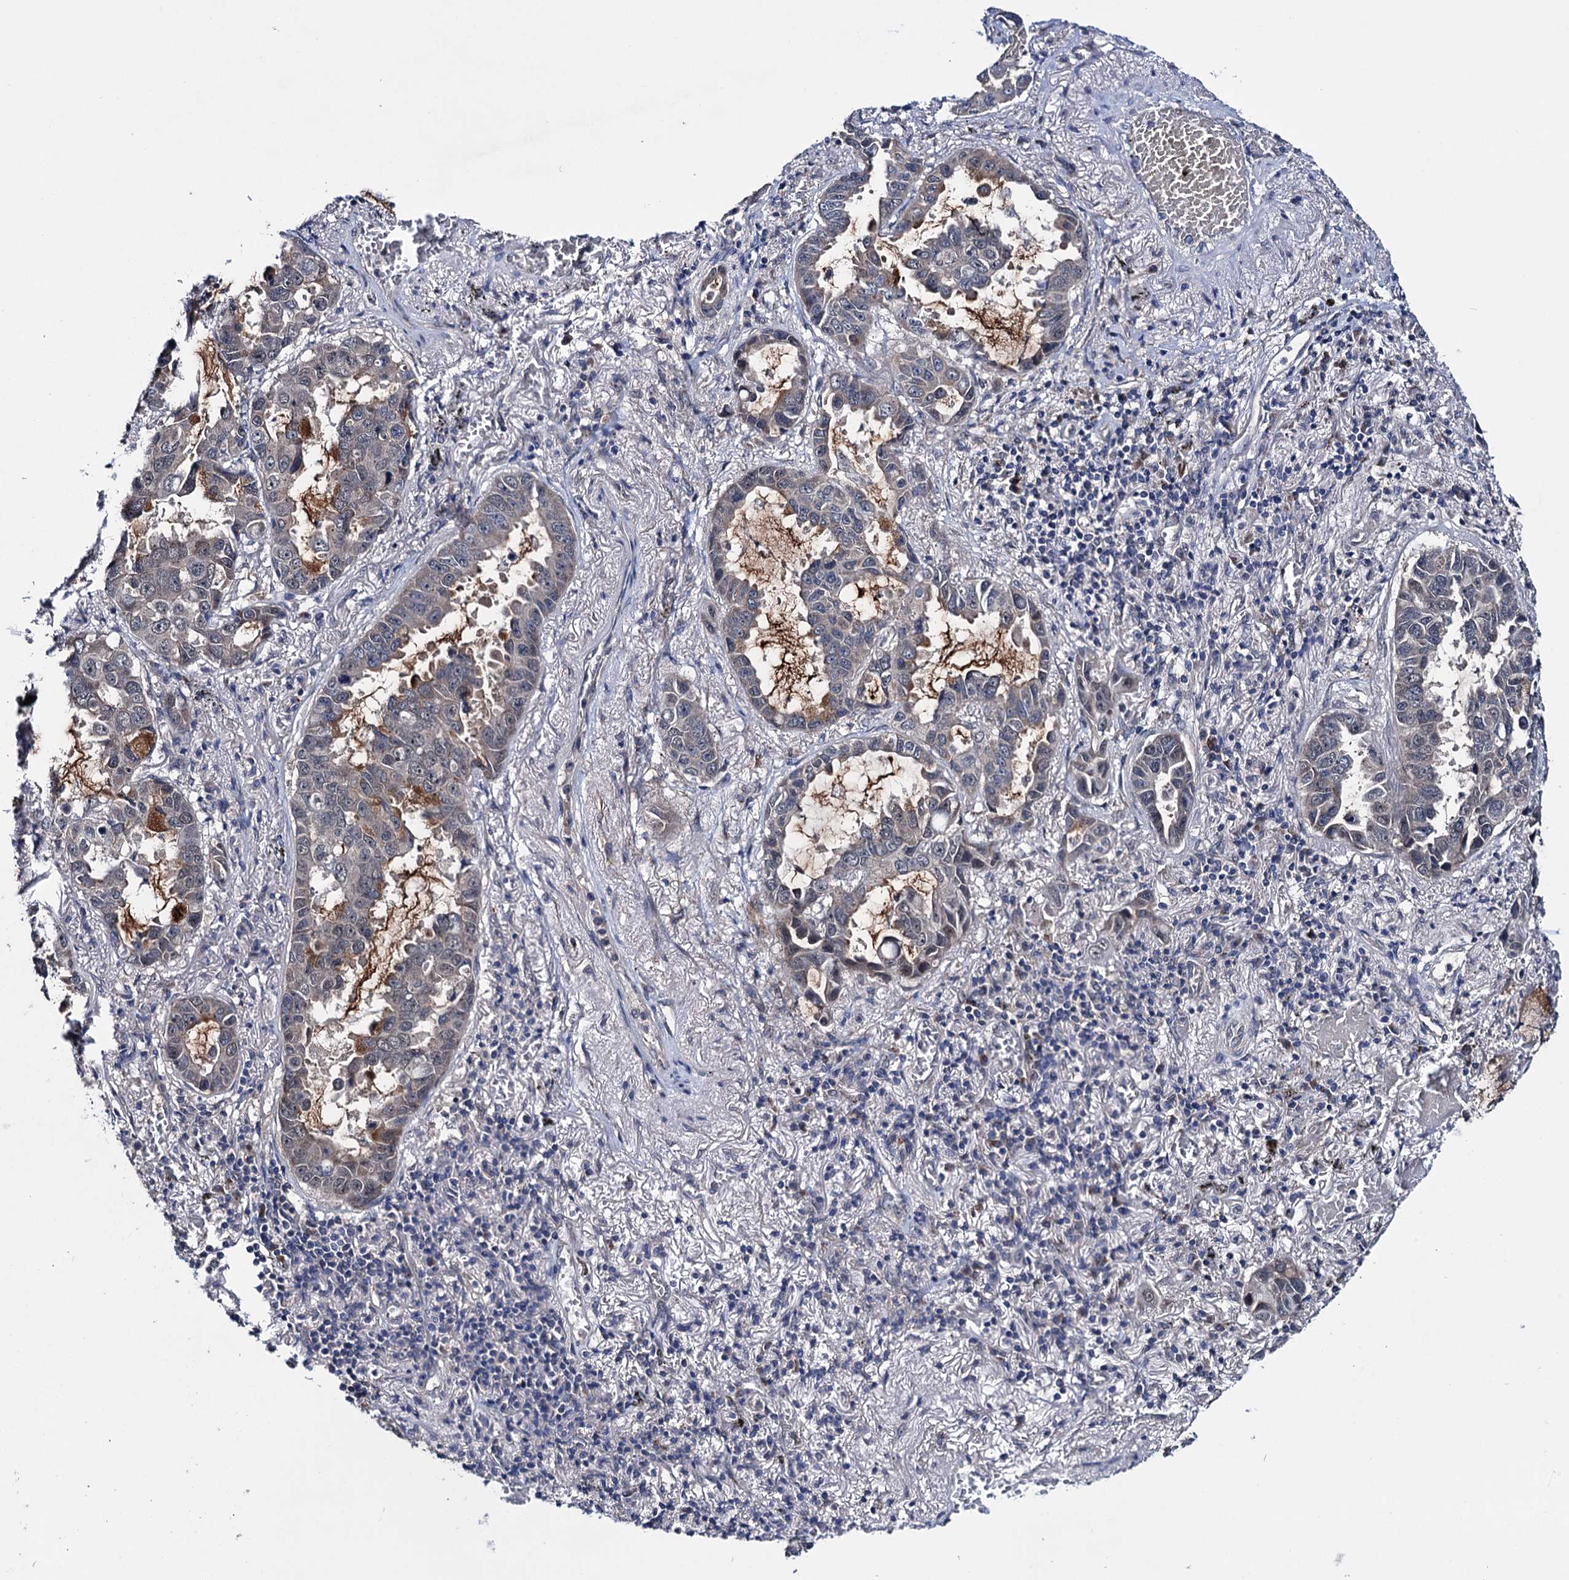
{"staining": {"intensity": "negative", "quantity": "none", "location": "none"}, "tissue": "lung cancer", "cell_type": "Tumor cells", "image_type": "cancer", "snomed": [{"axis": "morphology", "description": "Adenocarcinoma, NOS"}, {"axis": "topography", "description": "Lung"}], "caption": "Lung cancer (adenocarcinoma) stained for a protein using immunohistochemistry shows no positivity tumor cells.", "gene": "EYA4", "patient": {"sex": "male", "age": 64}}